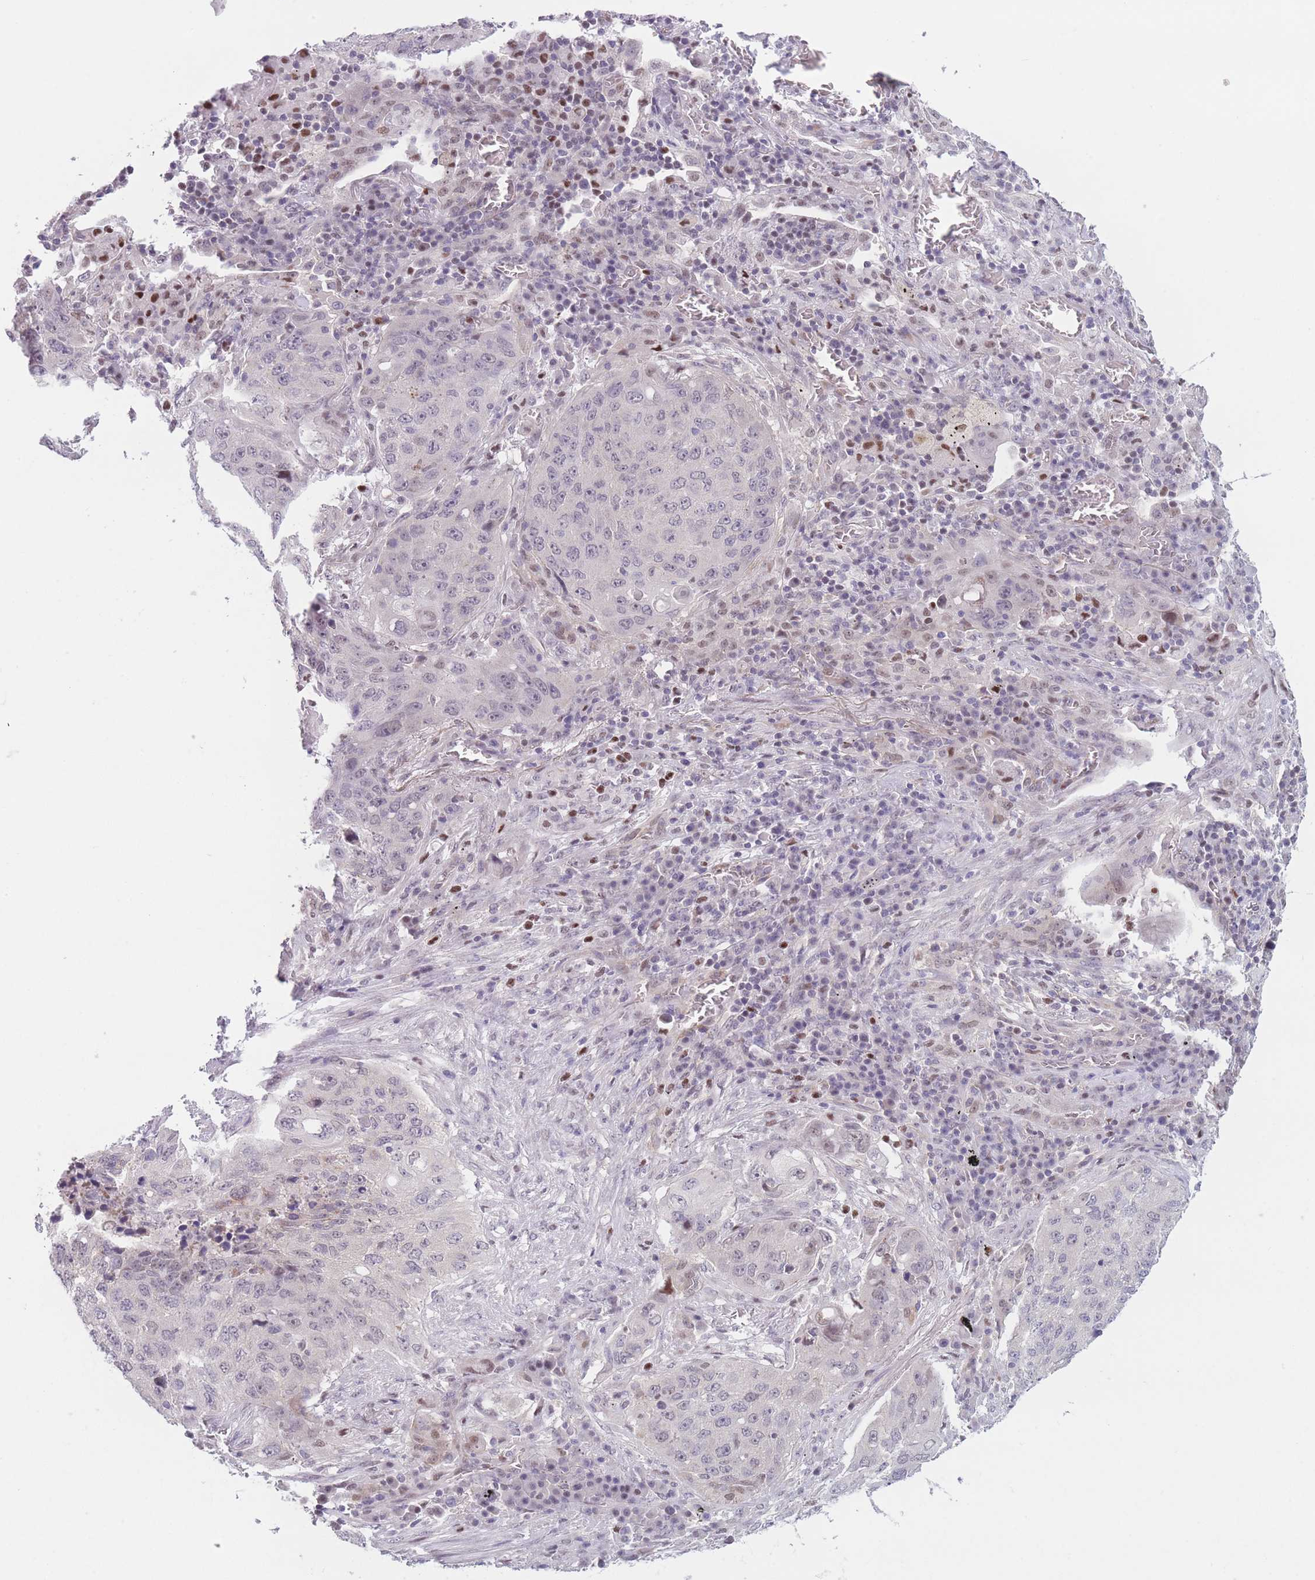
{"staining": {"intensity": "weak", "quantity": "<25%", "location": "nuclear"}, "tissue": "lung cancer", "cell_type": "Tumor cells", "image_type": "cancer", "snomed": [{"axis": "morphology", "description": "Squamous cell carcinoma, NOS"}, {"axis": "topography", "description": "Lung"}], "caption": "Tumor cells are negative for brown protein staining in lung squamous cell carcinoma.", "gene": "ZNF439", "patient": {"sex": "female", "age": 63}}